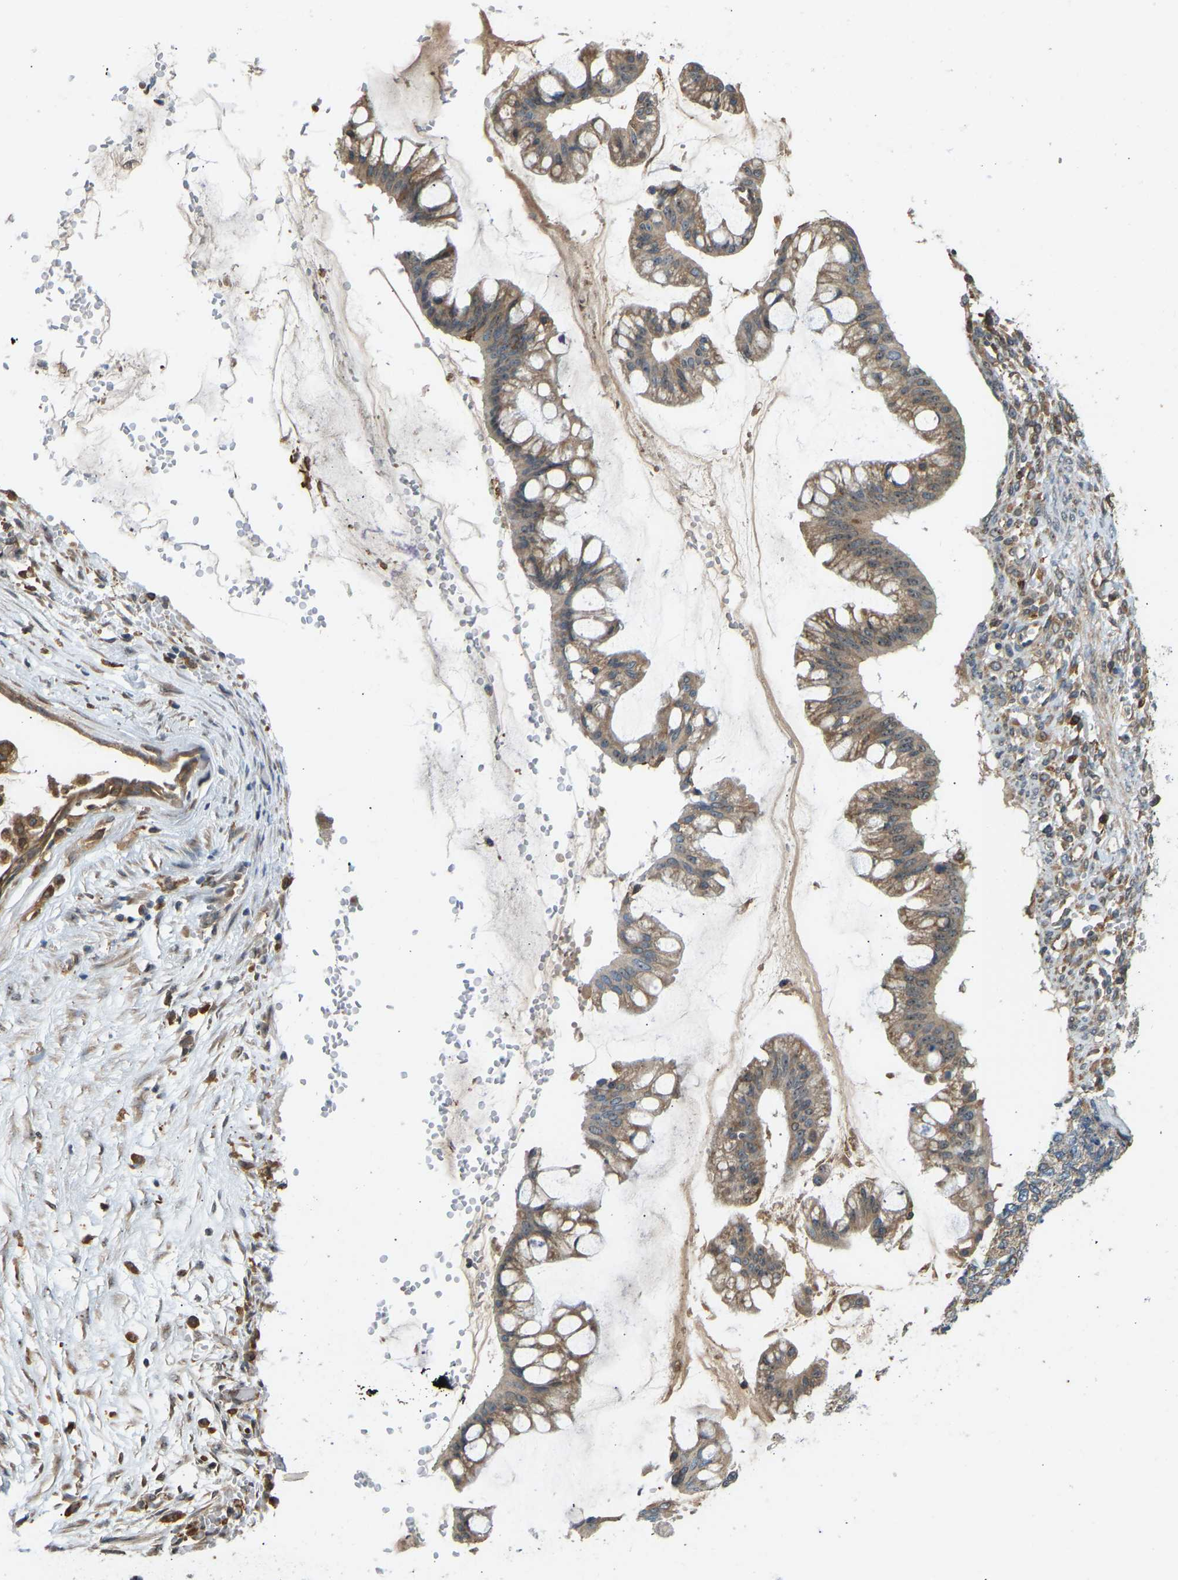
{"staining": {"intensity": "moderate", "quantity": ">75%", "location": "cytoplasmic/membranous"}, "tissue": "ovarian cancer", "cell_type": "Tumor cells", "image_type": "cancer", "snomed": [{"axis": "morphology", "description": "Cystadenocarcinoma, mucinous, NOS"}, {"axis": "topography", "description": "Ovary"}], "caption": "Ovarian cancer (mucinous cystadenocarcinoma) stained with immunohistochemistry (IHC) displays moderate cytoplasmic/membranous expression in about >75% of tumor cells. Using DAB (3,3'-diaminobenzidine) (brown) and hematoxylin (blue) stains, captured at high magnification using brightfield microscopy.", "gene": "OS9", "patient": {"sex": "female", "age": 73}}